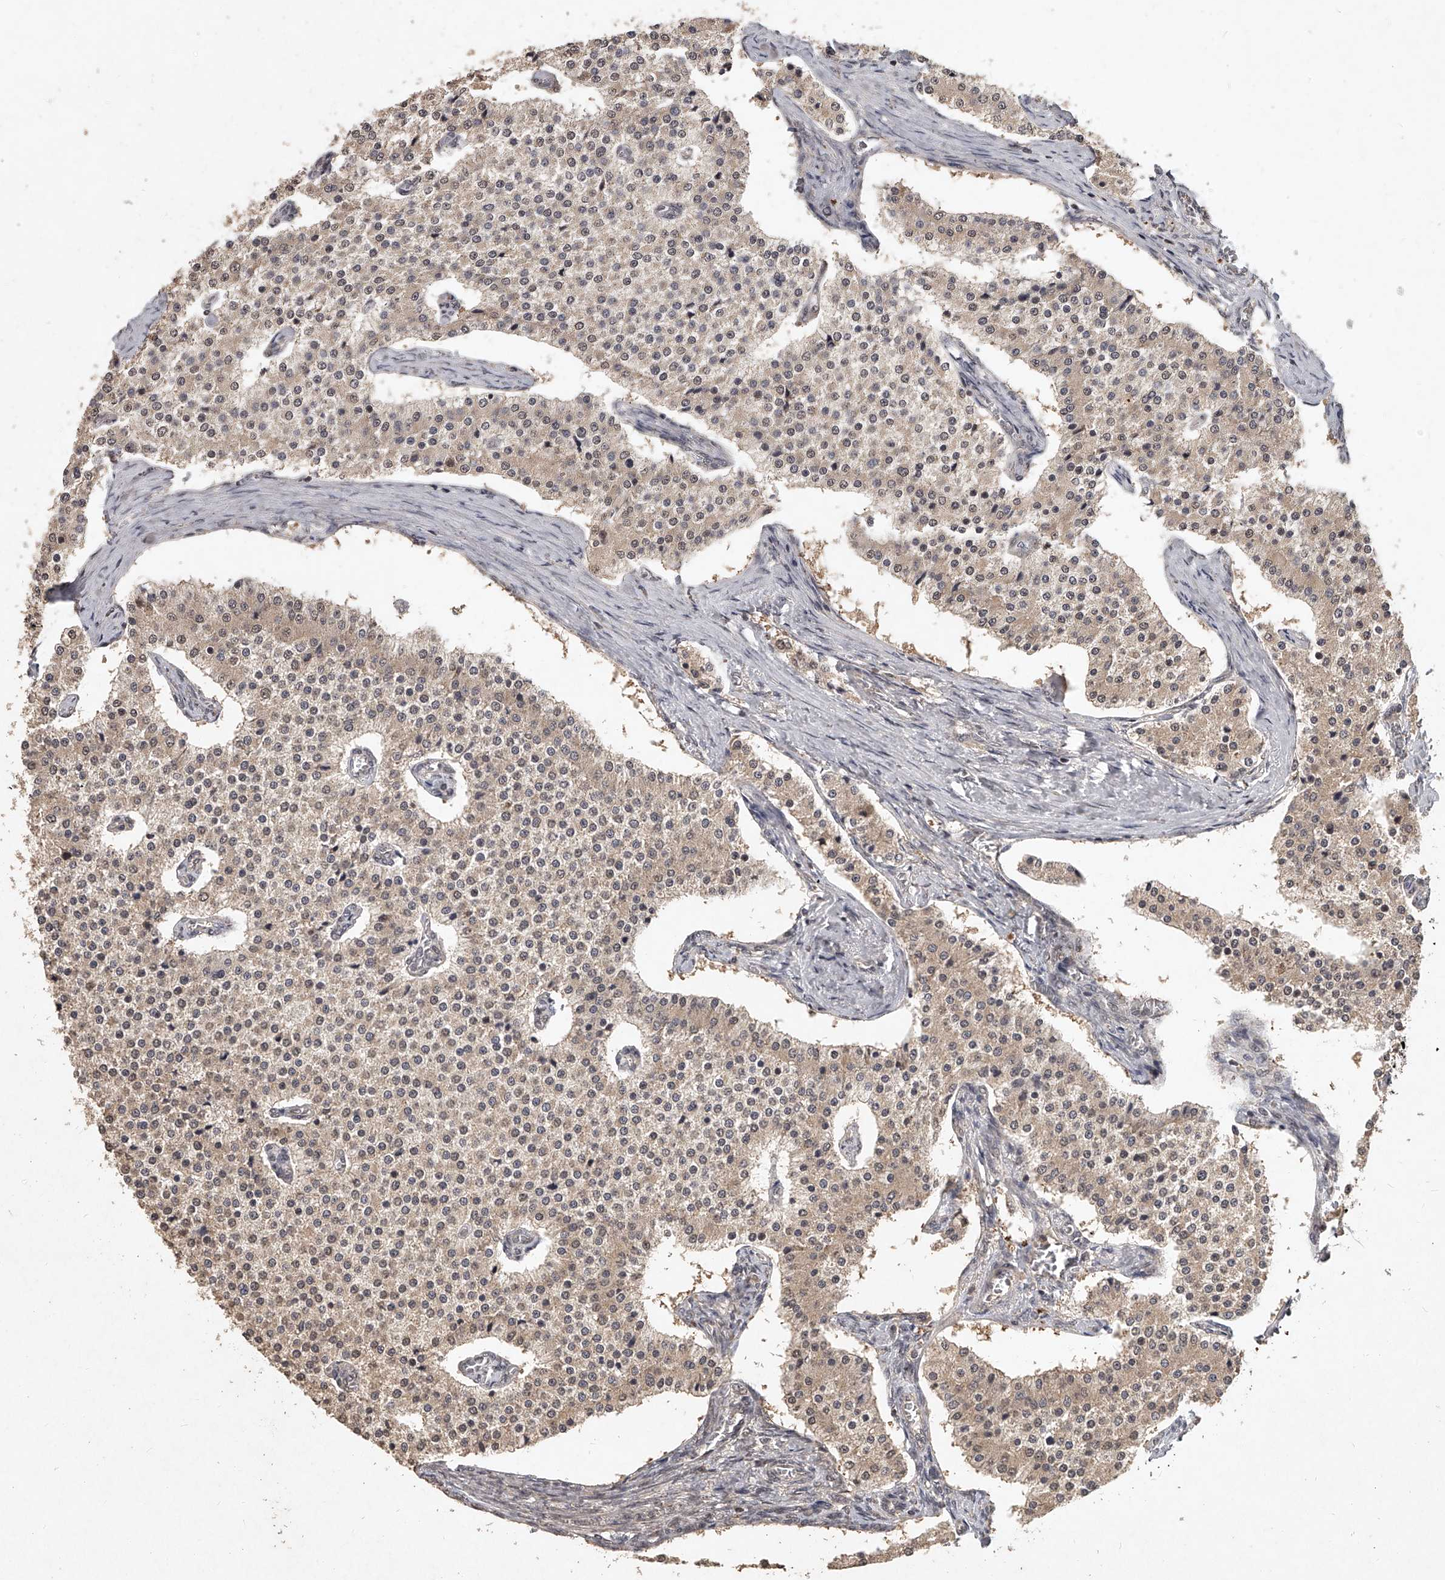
{"staining": {"intensity": "weak", "quantity": "25%-75%", "location": "cytoplasmic/membranous,nuclear"}, "tissue": "carcinoid", "cell_type": "Tumor cells", "image_type": "cancer", "snomed": [{"axis": "morphology", "description": "Carcinoid, malignant, NOS"}, {"axis": "topography", "description": "Colon"}], "caption": "An IHC micrograph of neoplastic tissue is shown. Protein staining in brown labels weak cytoplasmic/membranous and nuclear positivity in carcinoid (malignant) within tumor cells.", "gene": "SLC37A1", "patient": {"sex": "female", "age": 52}}